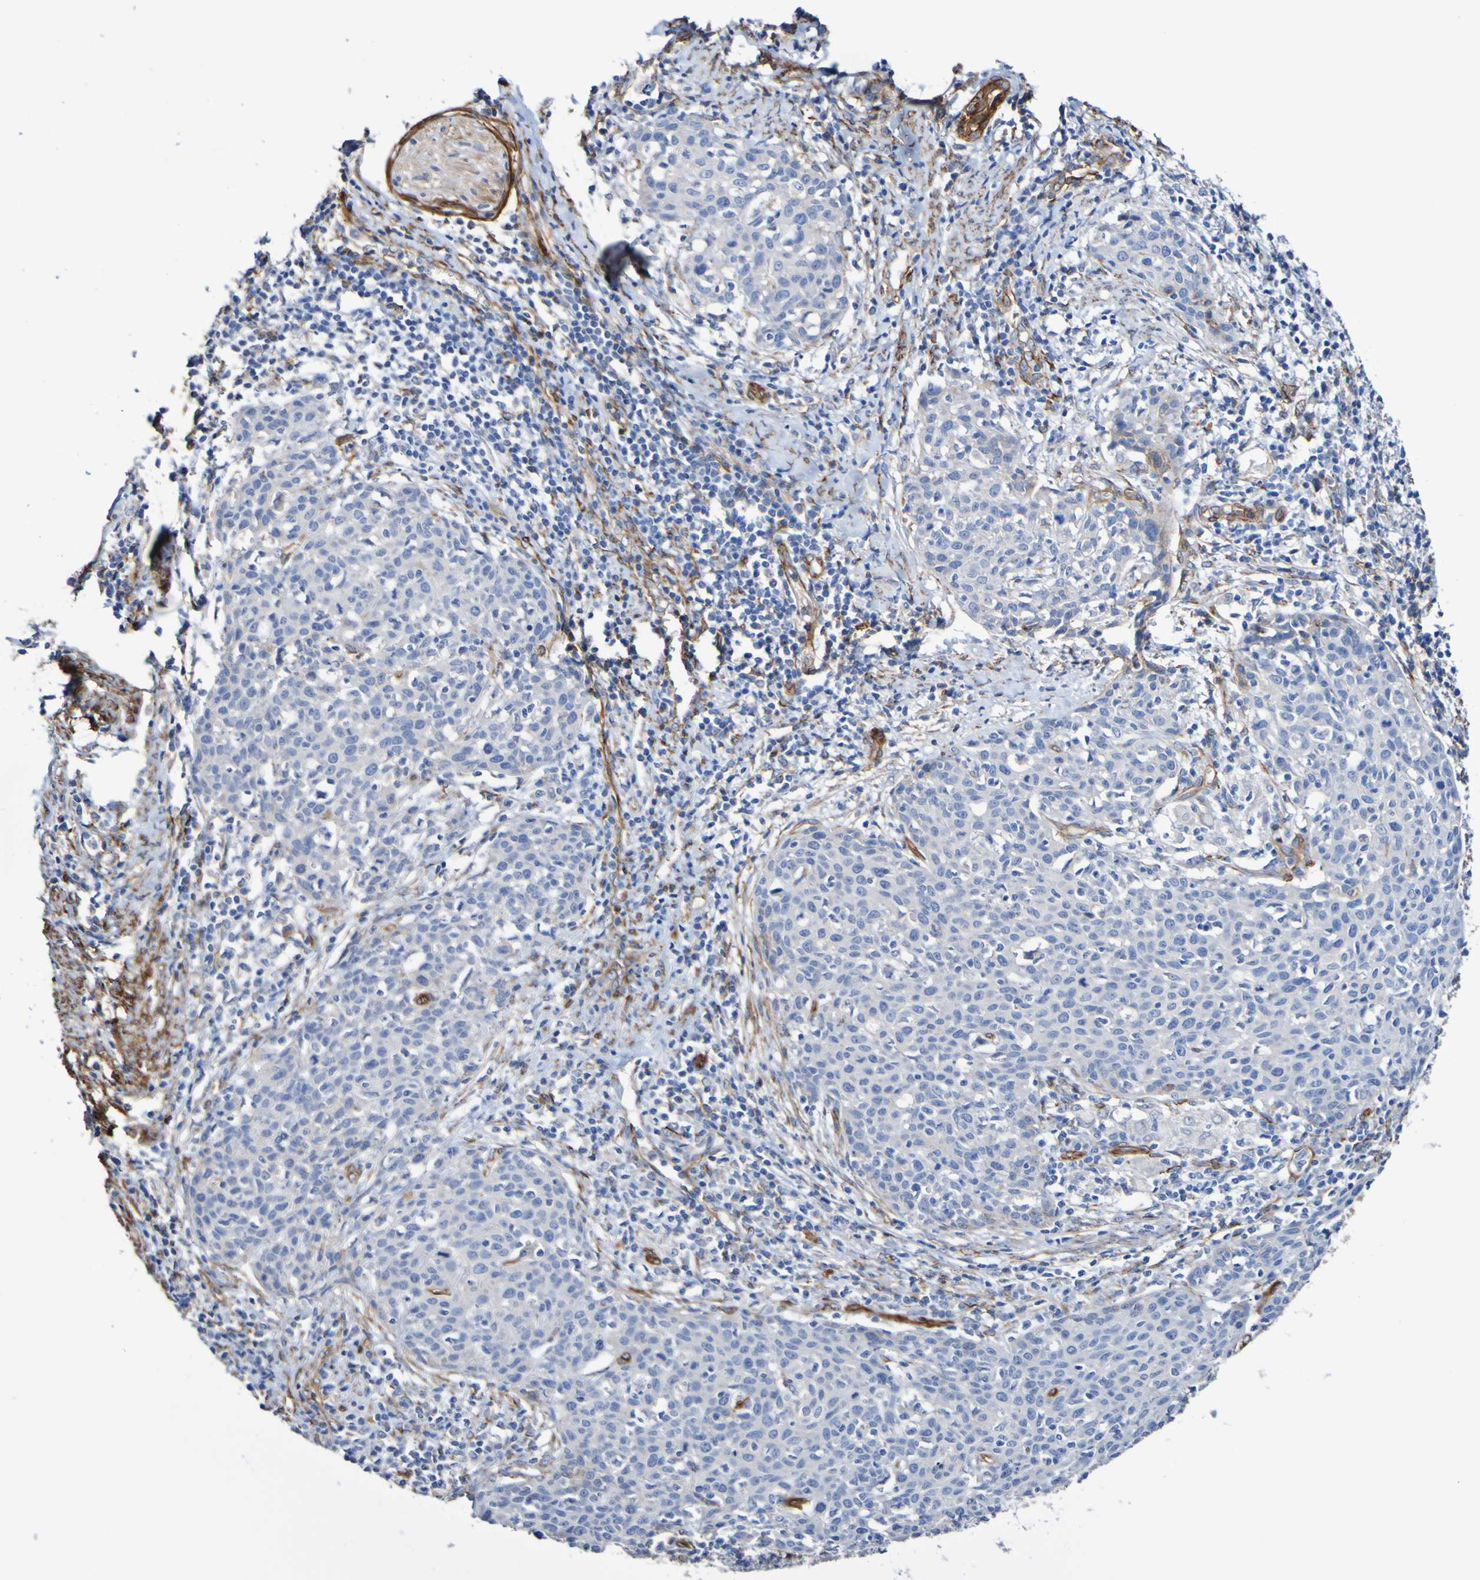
{"staining": {"intensity": "negative", "quantity": "none", "location": "none"}, "tissue": "cervical cancer", "cell_type": "Tumor cells", "image_type": "cancer", "snomed": [{"axis": "morphology", "description": "Squamous cell carcinoma, NOS"}, {"axis": "topography", "description": "Cervix"}], "caption": "This is an IHC micrograph of cervical cancer (squamous cell carcinoma). There is no staining in tumor cells.", "gene": "ELMOD3", "patient": {"sex": "female", "age": 38}}